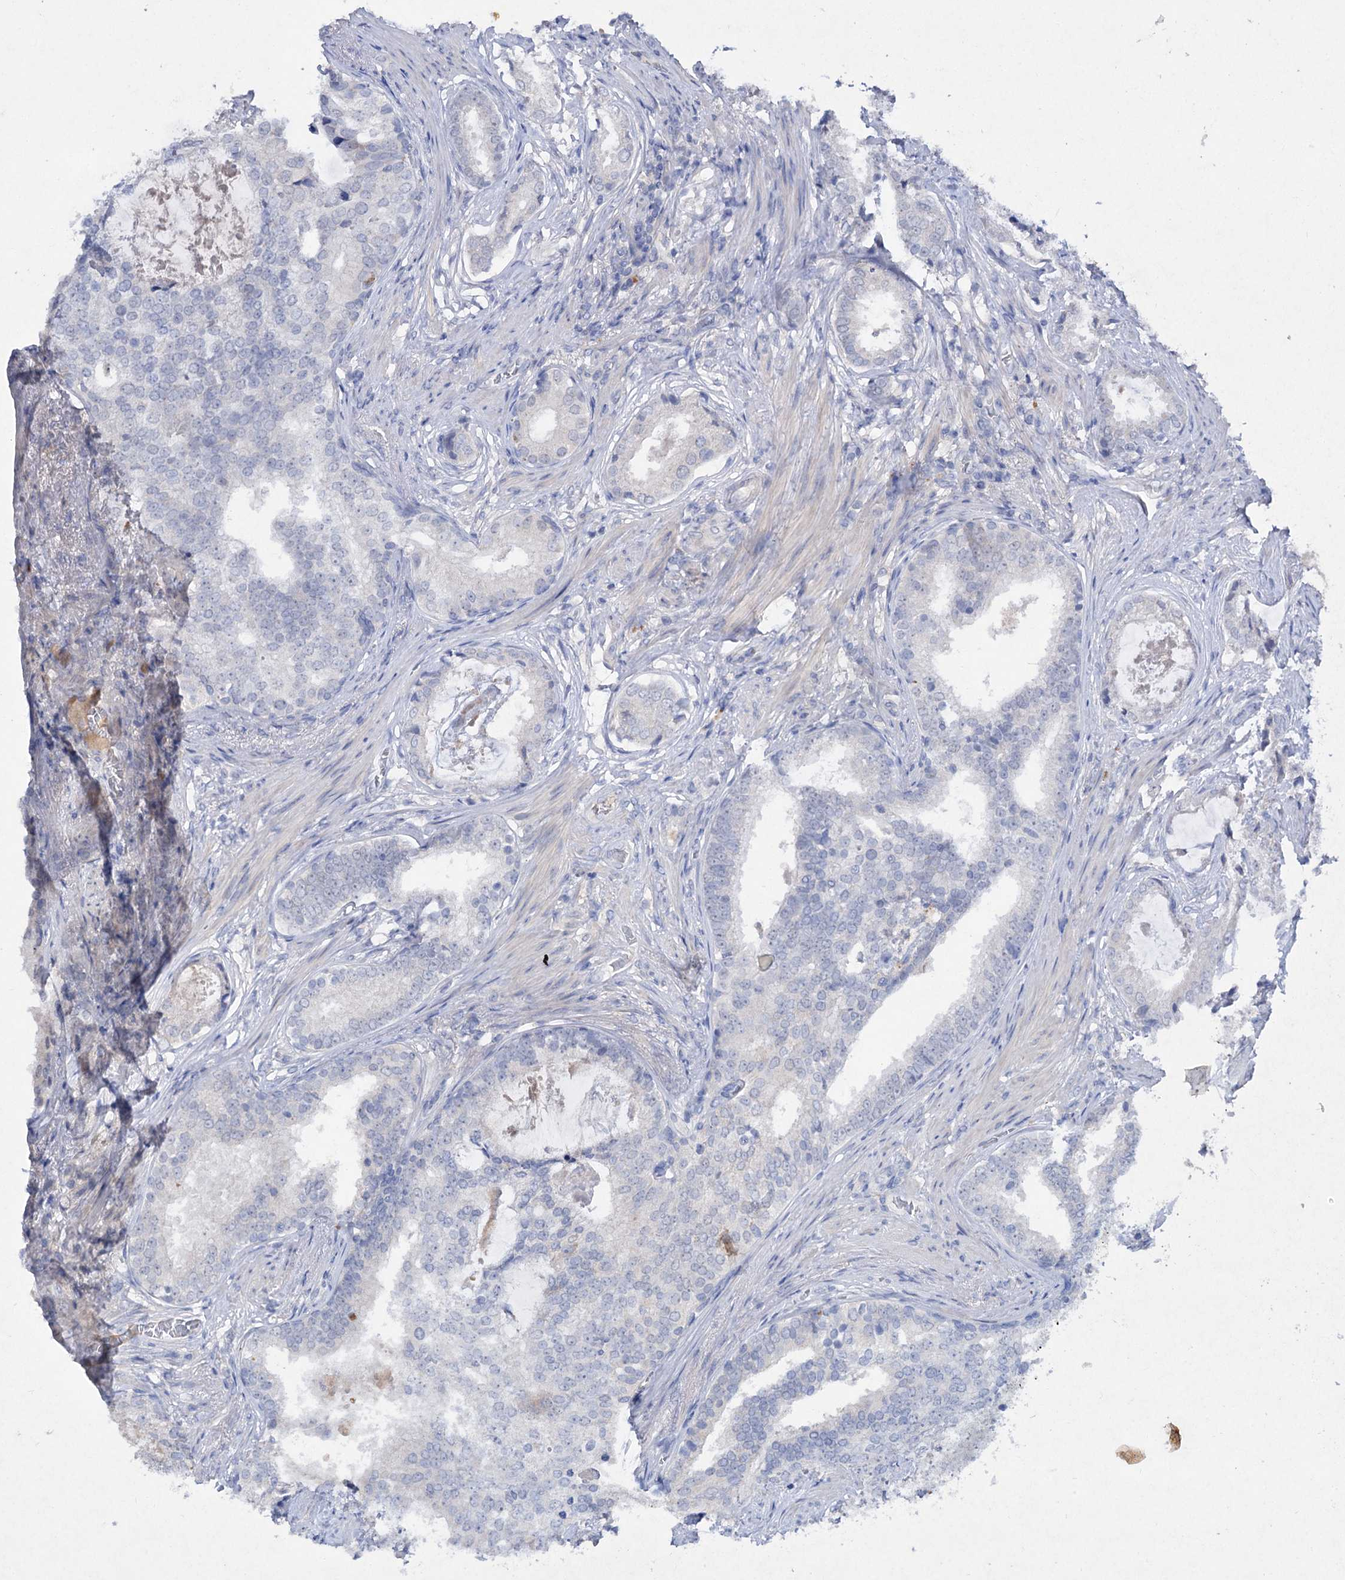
{"staining": {"intensity": "negative", "quantity": "none", "location": "none"}, "tissue": "prostate cancer", "cell_type": "Tumor cells", "image_type": "cancer", "snomed": [{"axis": "morphology", "description": "Adenocarcinoma, Low grade"}, {"axis": "topography", "description": "Prostate"}], "caption": "DAB immunohistochemical staining of human prostate cancer (adenocarcinoma (low-grade)) displays no significant expression in tumor cells.", "gene": "ATP4A", "patient": {"sex": "male", "age": 71}}